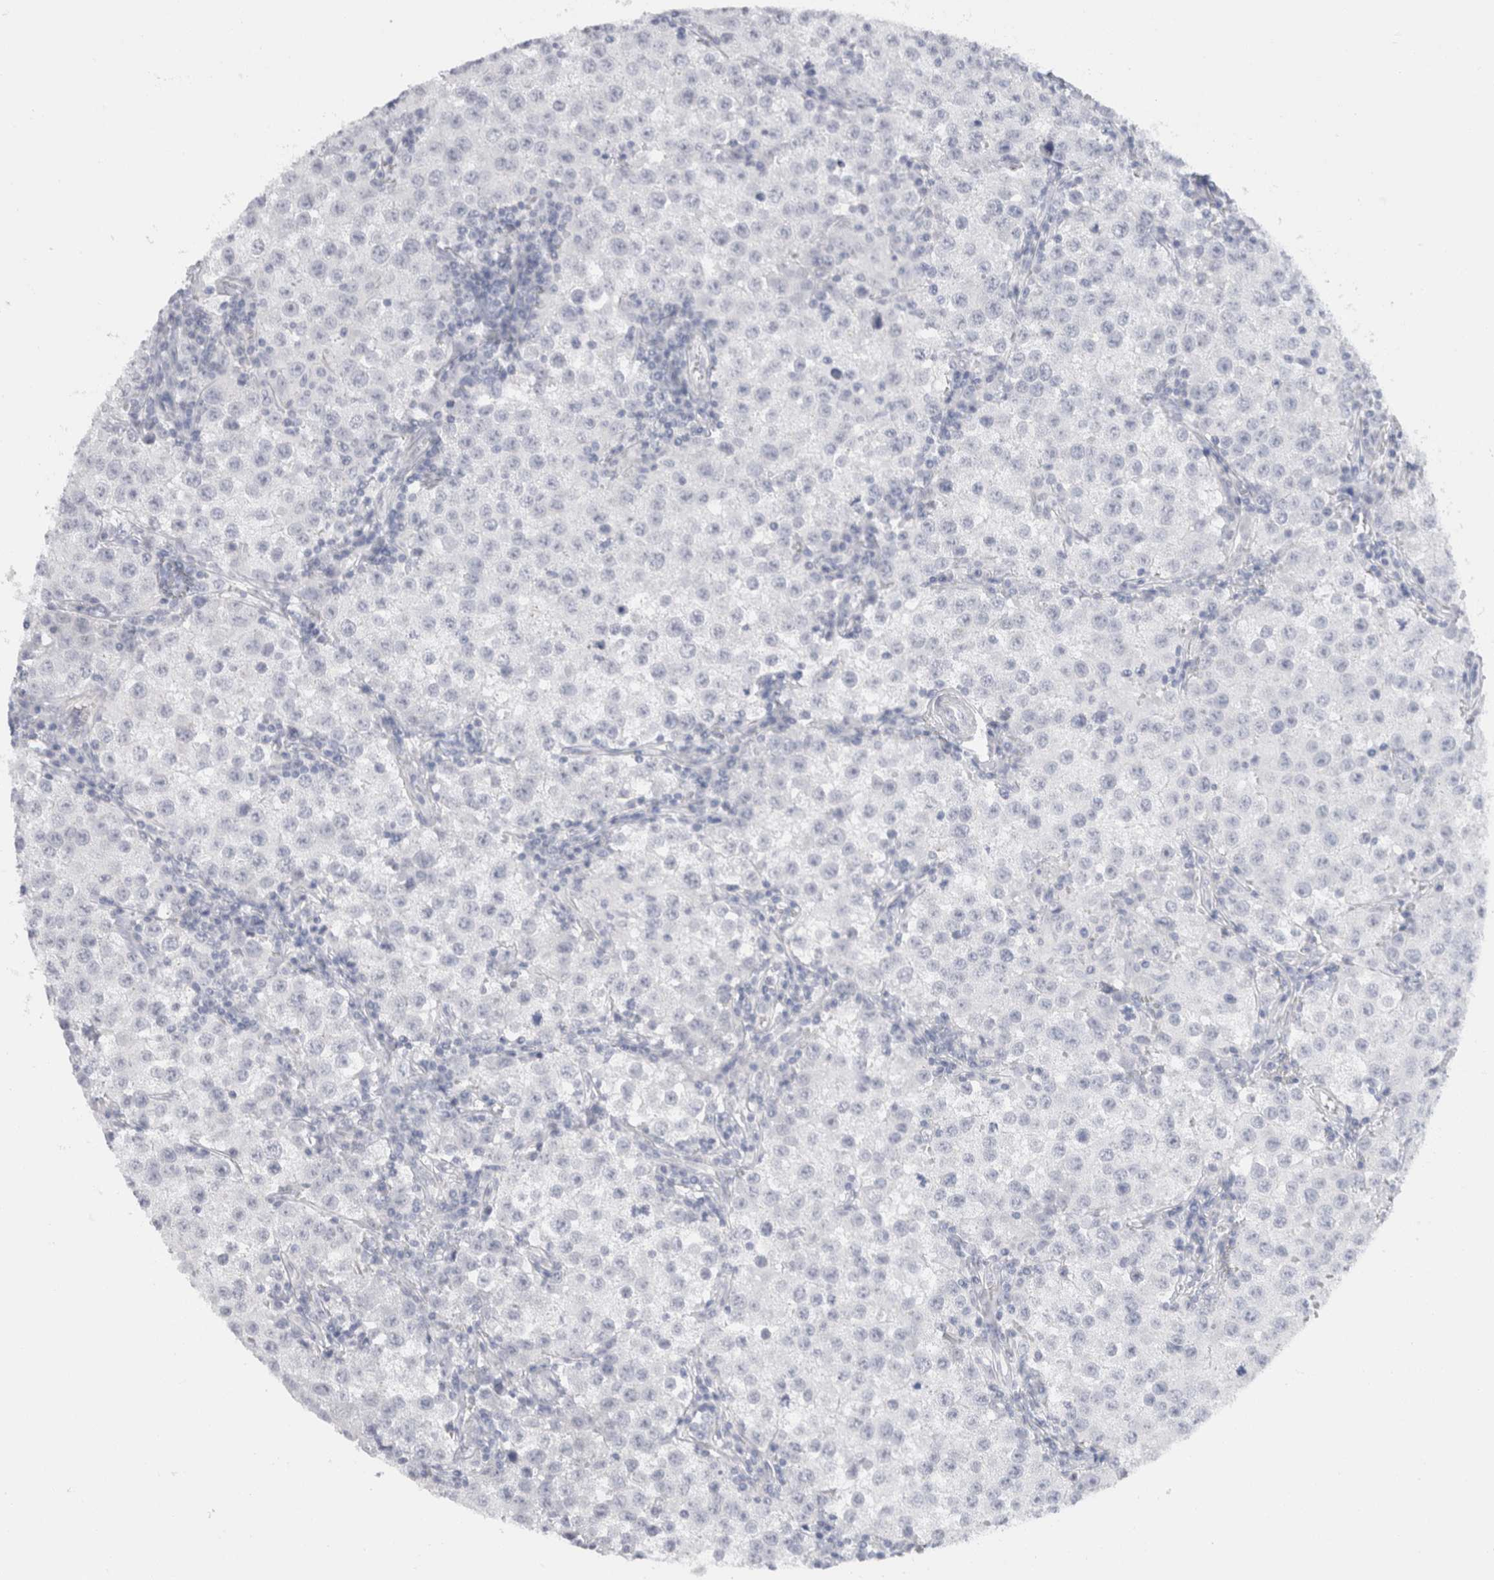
{"staining": {"intensity": "negative", "quantity": "none", "location": "none"}, "tissue": "testis cancer", "cell_type": "Tumor cells", "image_type": "cancer", "snomed": [{"axis": "morphology", "description": "Seminoma, NOS"}, {"axis": "morphology", "description": "Carcinoma, Embryonal, NOS"}, {"axis": "topography", "description": "Testis"}], "caption": "The micrograph reveals no significant expression in tumor cells of seminoma (testis).", "gene": "C9orf50", "patient": {"sex": "male", "age": 43}}